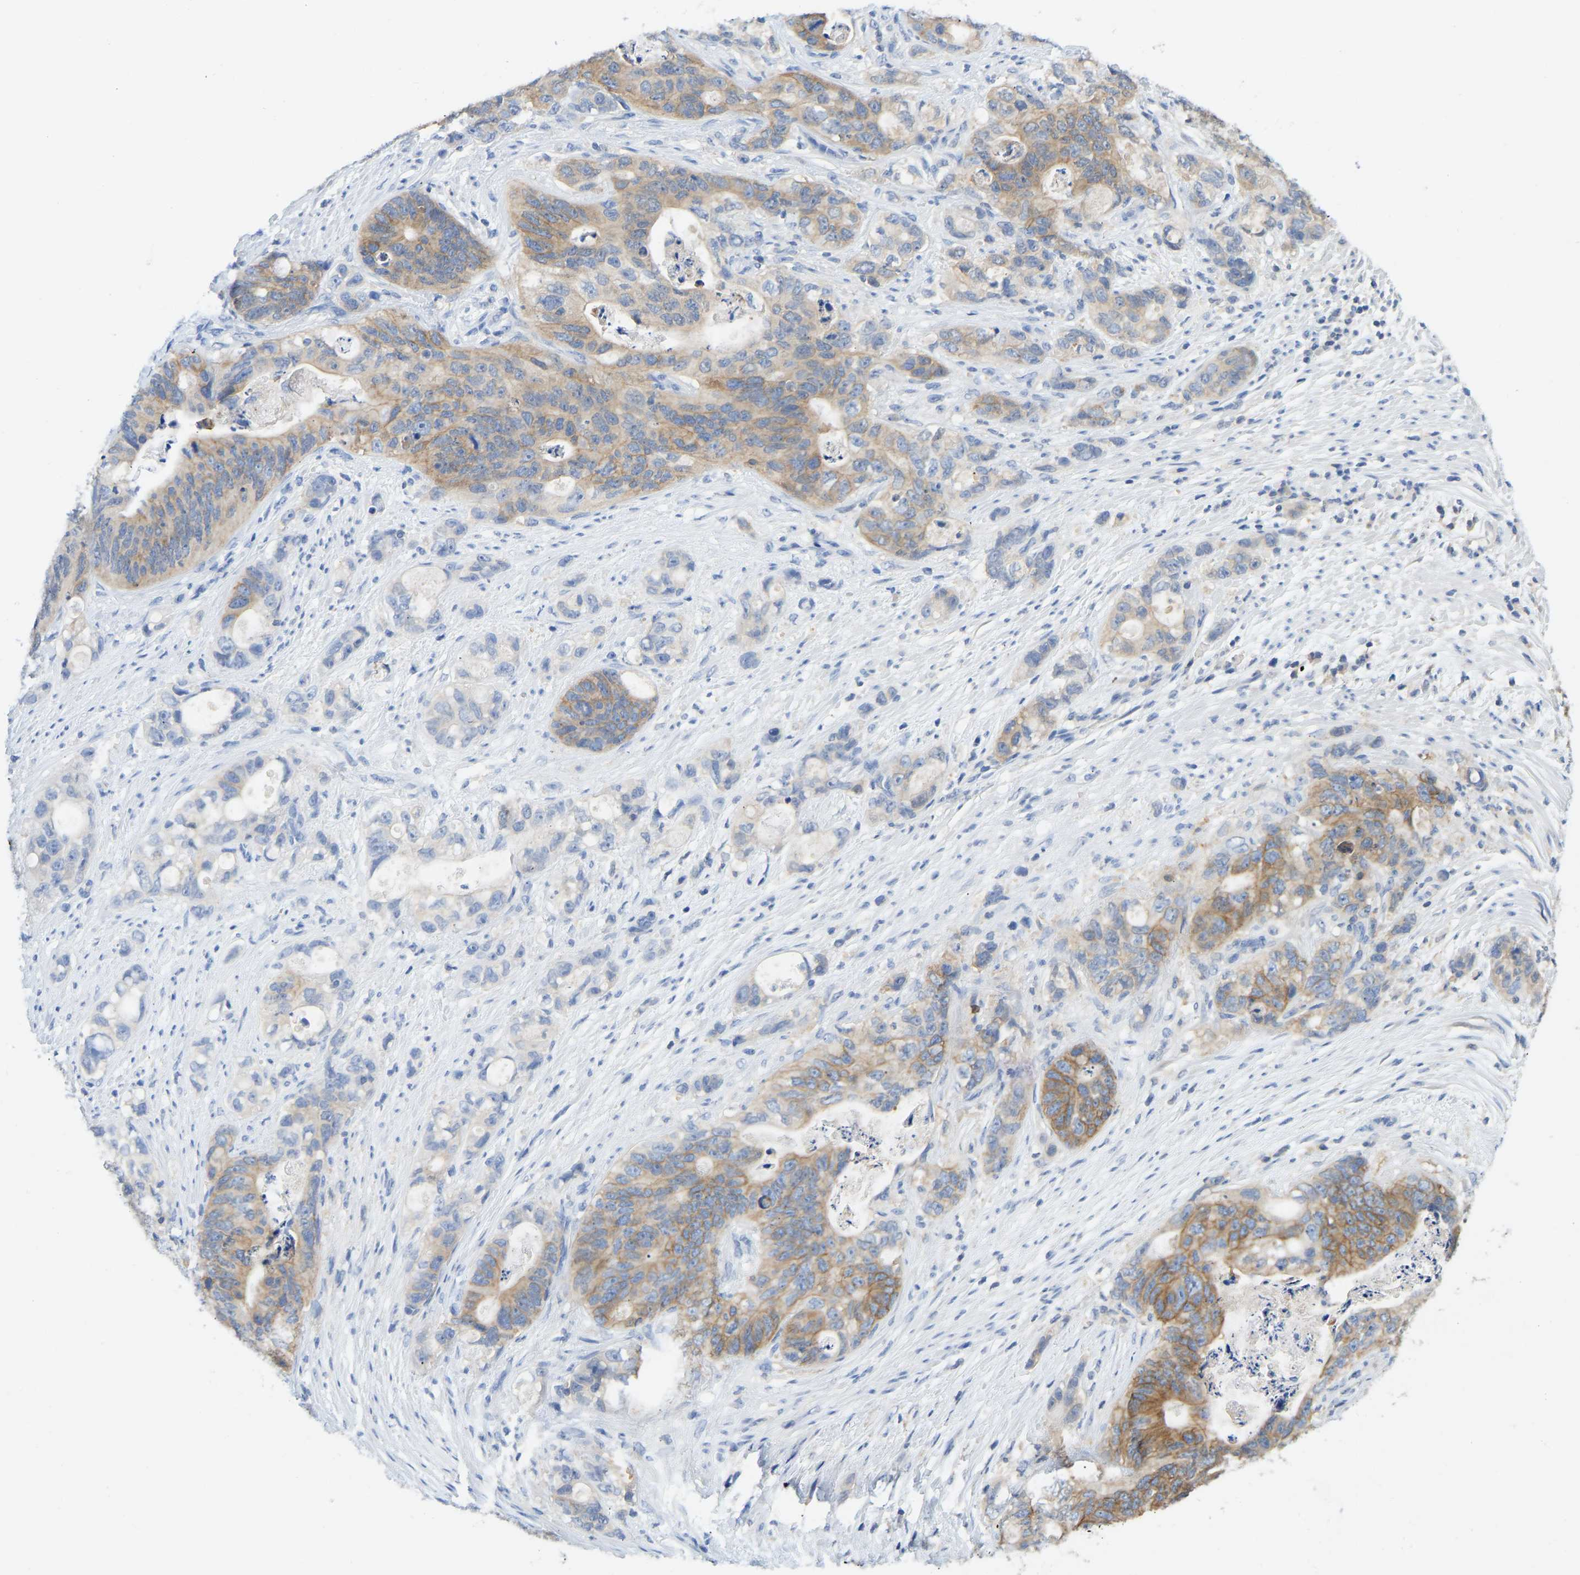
{"staining": {"intensity": "moderate", "quantity": "25%-75%", "location": "cytoplasmic/membranous"}, "tissue": "stomach cancer", "cell_type": "Tumor cells", "image_type": "cancer", "snomed": [{"axis": "morphology", "description": "Normal tissue, NOS"}, {"axis": "morphology", "description": "Adenocarcinoma, NOS"}, {"axis": "topography", "description": "Stomach"}], "caption": "The immunohistochemical stain shows moderate cytoplasmic/membranous staining in tumor cells of stomach cancer tissue.", "gene": "NDRG3", "patient": {"sex": "female", "age": 89}}